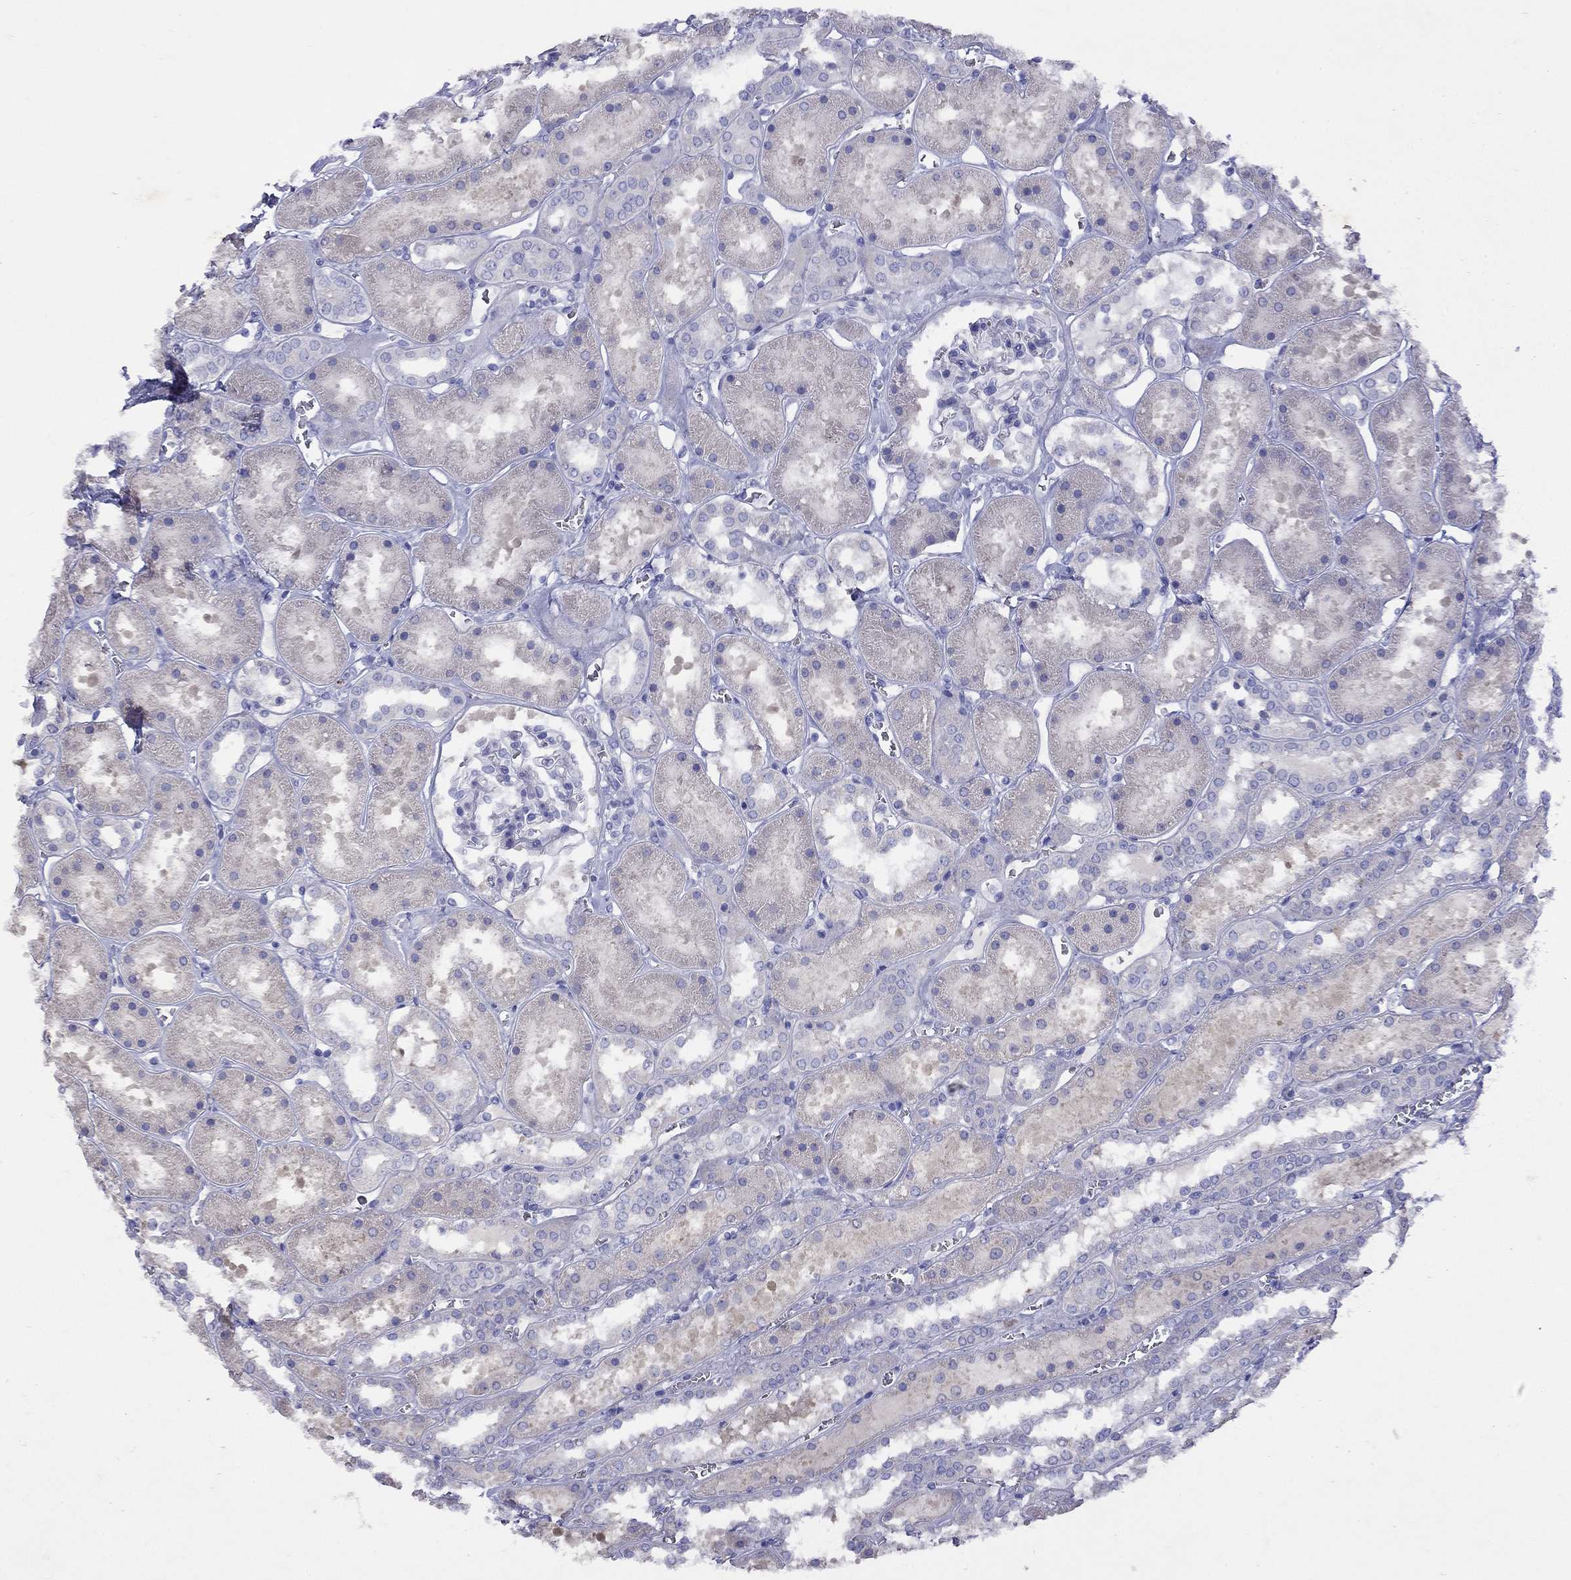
{"staining": {"intensity": "negative", "quantity": "none", "location": "none"}, "tissue": "kidney", "cell_type": "Cells in glomeruli", "image_type": "normal", "snomed": [{"axis": "morphology", "description": "Normal tissue, NOS"}, {"axis": "topography", "description": "Kidney"}], "caption": "Cells in glomeruli are negative for protein expression in normal human kidney. (Brightfield microscopy of DAB immunohistochemistry (IHC) at high magnification).", "gene": "GNAT3", "patient": {"sex": "female", "age": 41}}